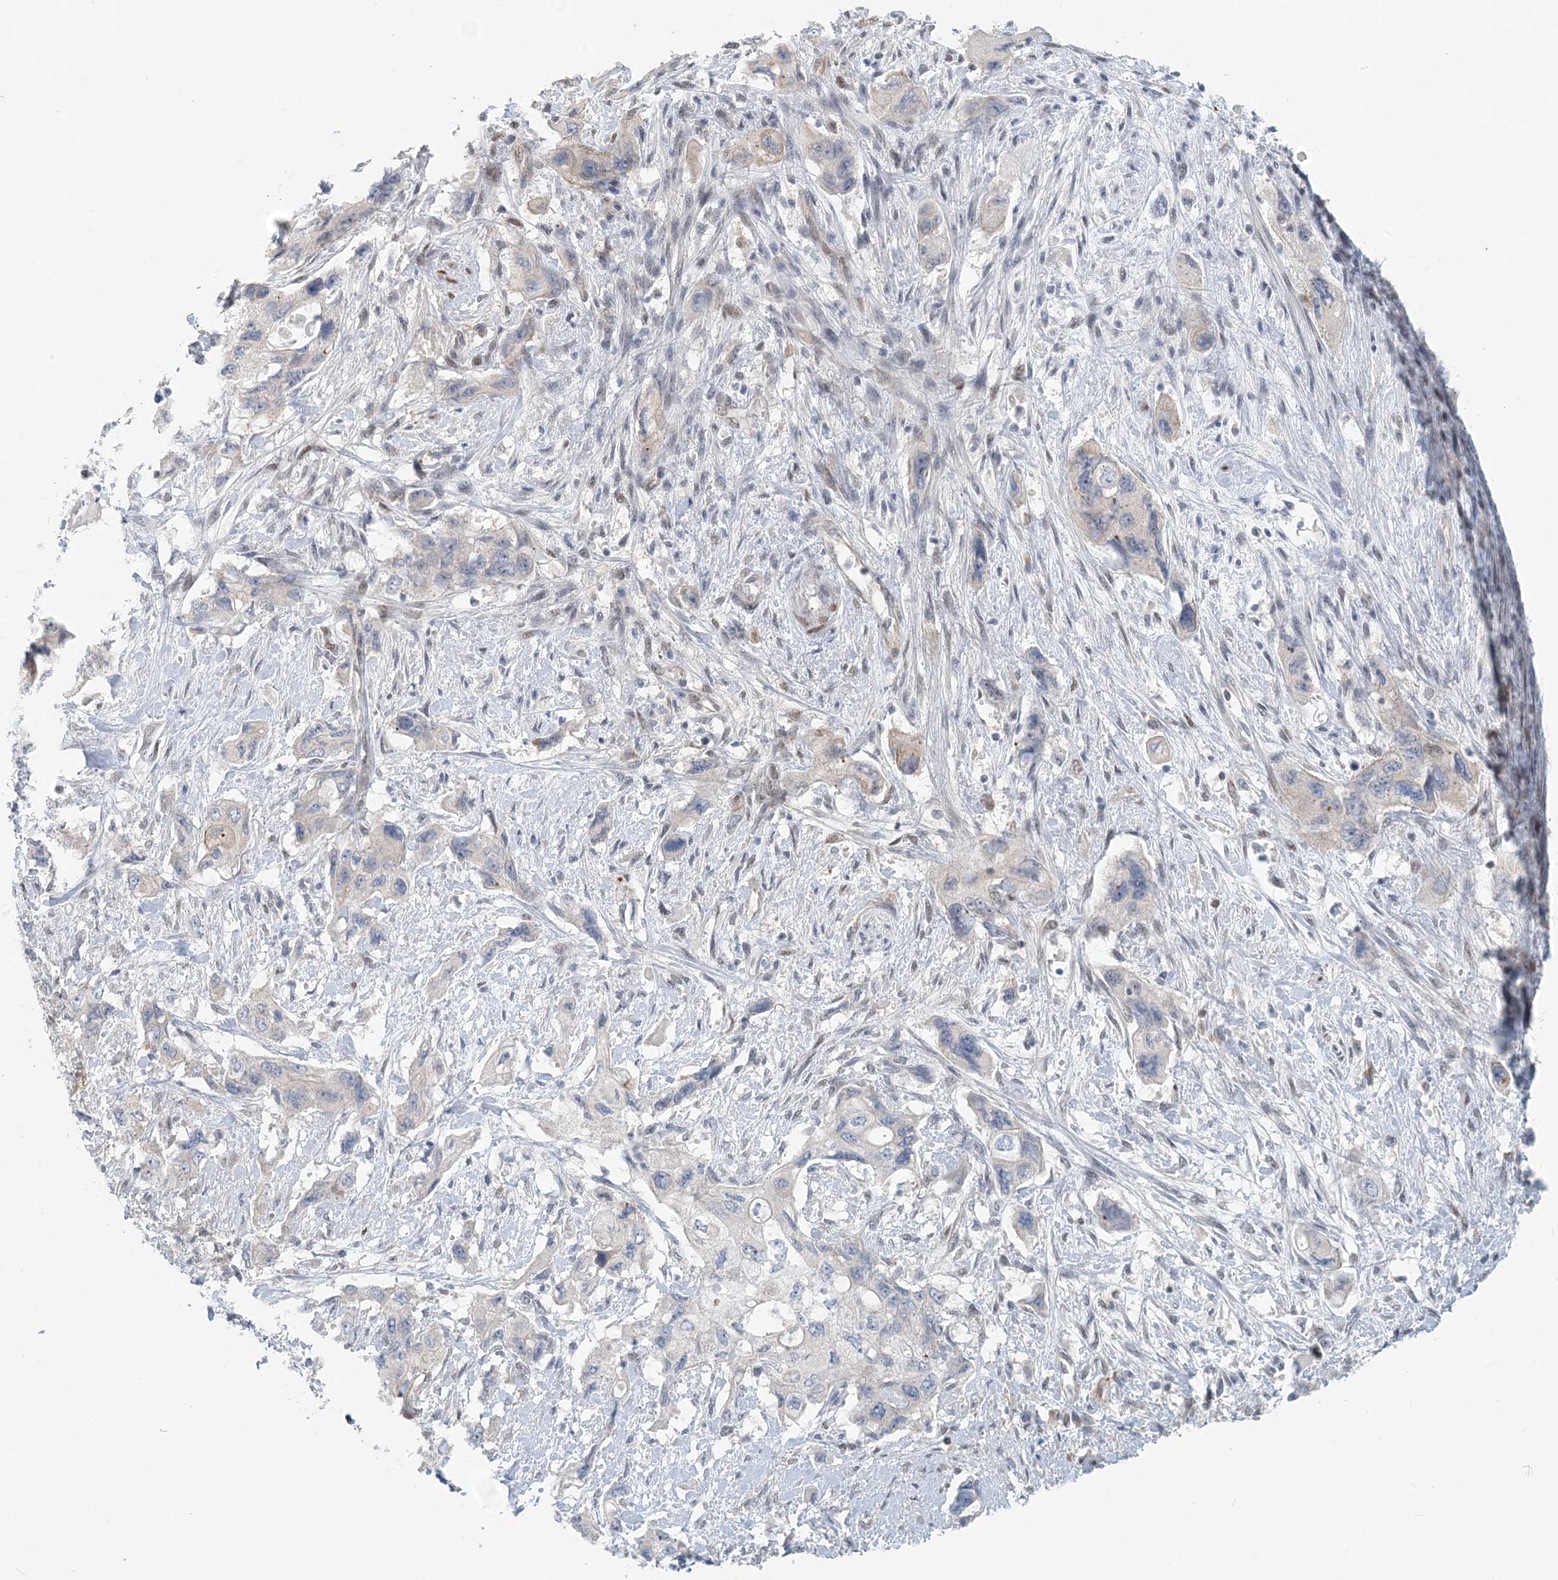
{"staining": {"intensity": "weak", "quantity": "<25%", "location": "cytoplasmic/membranous"}, "tissue": "pancreatic cancer", "cell_type": "Tumor cells", "image_type": "cancer", "snomed": [{"axis": "morphology", "description": "Adenocarcinoma, NOS"}, {"axis": "topography", "description": "Pancreas"}], "caption": "Photomicrograph shows no significant protein staining in tumor cells of adenocarcinoma (pancreatic).", "gene": "ZC3H12A", "patient": {"sex": "female", "age": 73}}